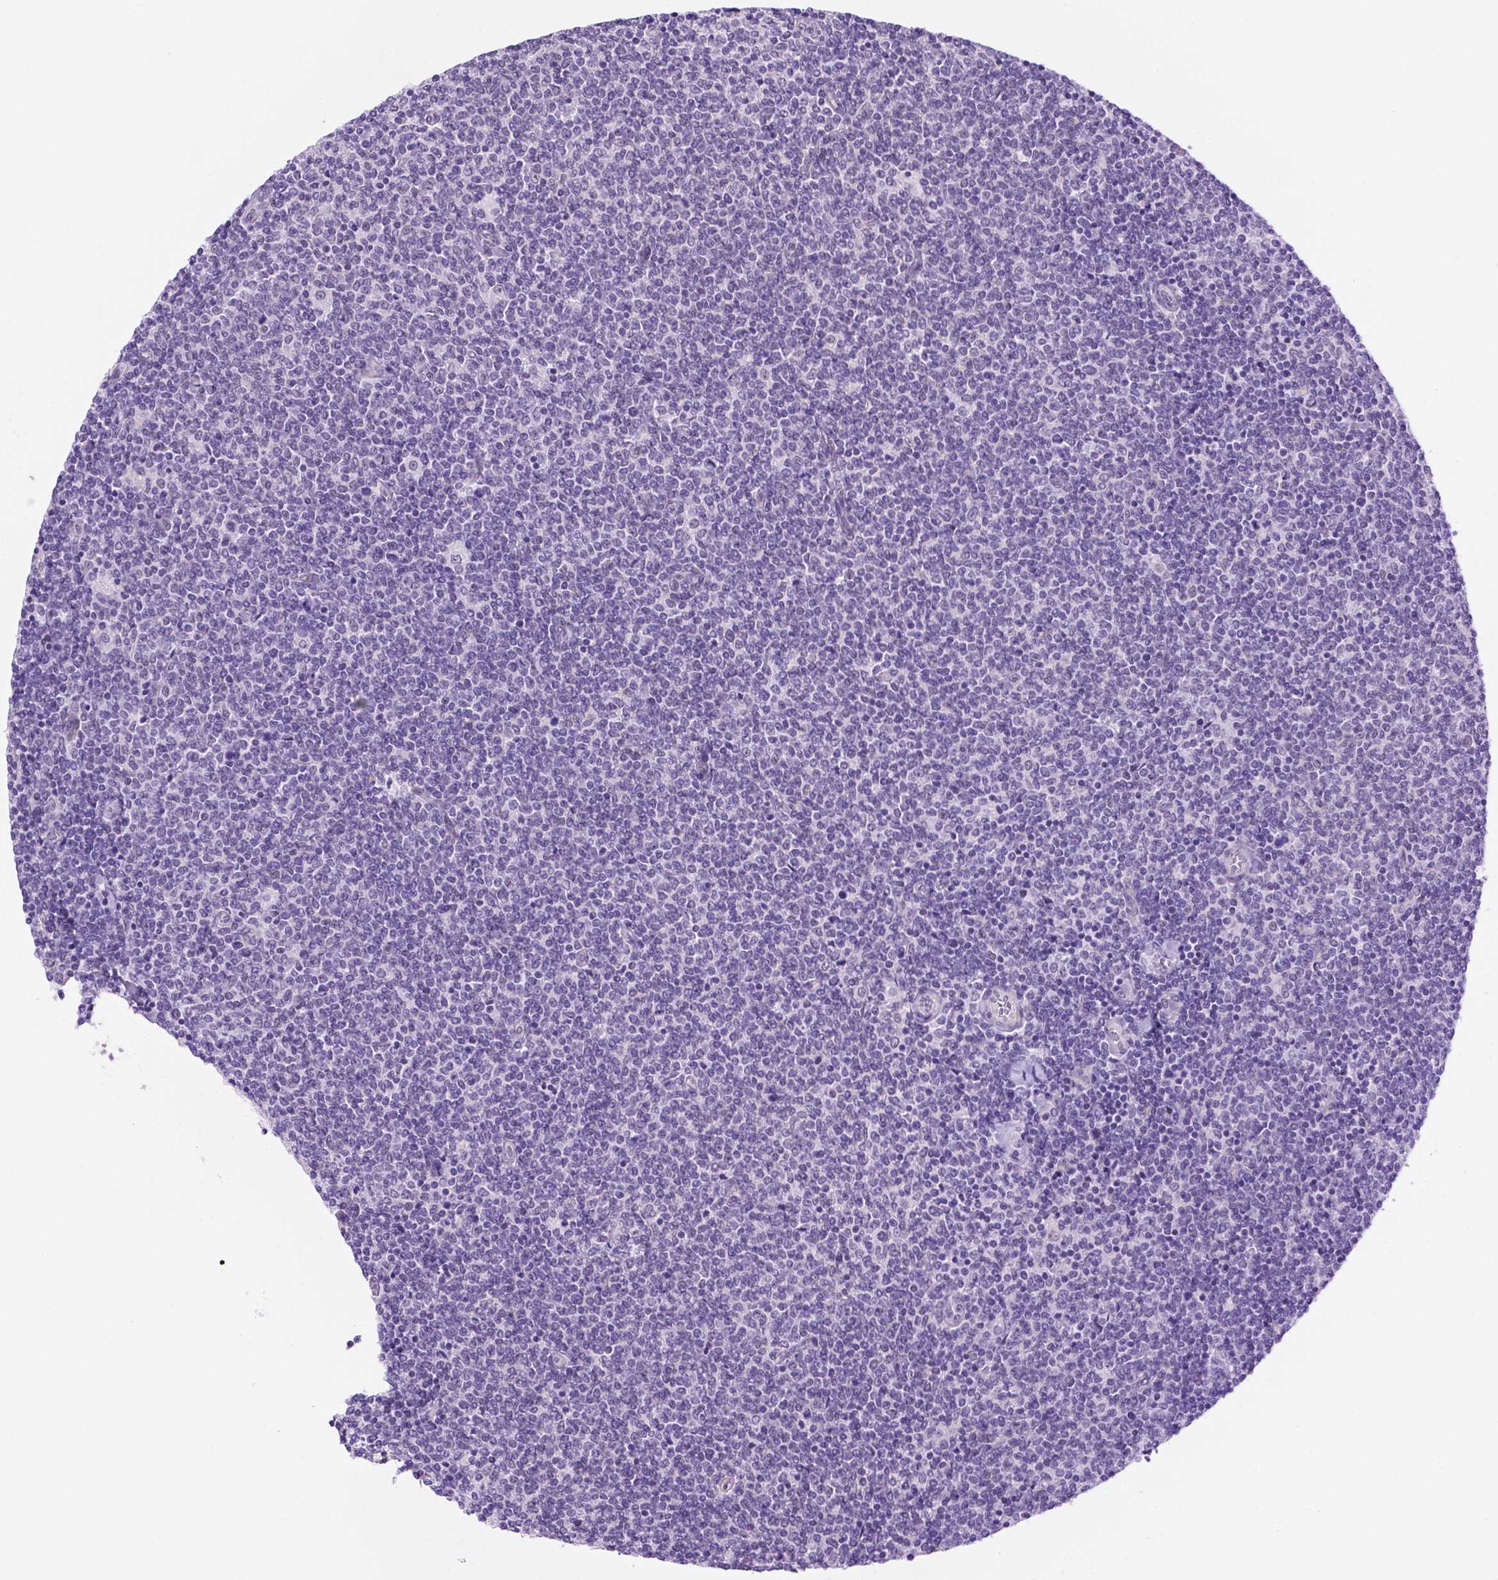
{"staining": {"intensity": "negative", "quantity": "none", "location": "none"}, "tissue": "lymphoma", "cell_type": "Tumor cells", "image_type": "cancer", "snomed": [{"axis": "morphology", "description": "Malignant lymphoma, non-Hodgkin's type, Low grade"}, {"axis": "topography", "description": "Lymph node"}], "caption": "Human low-grade malignant lymphoma, non-Hodgkin's type stained for a protein using IHC shows no expression in tumor cells.", "gene": "TACSTD2", "patient": {"sex": "male", "age": 52}}